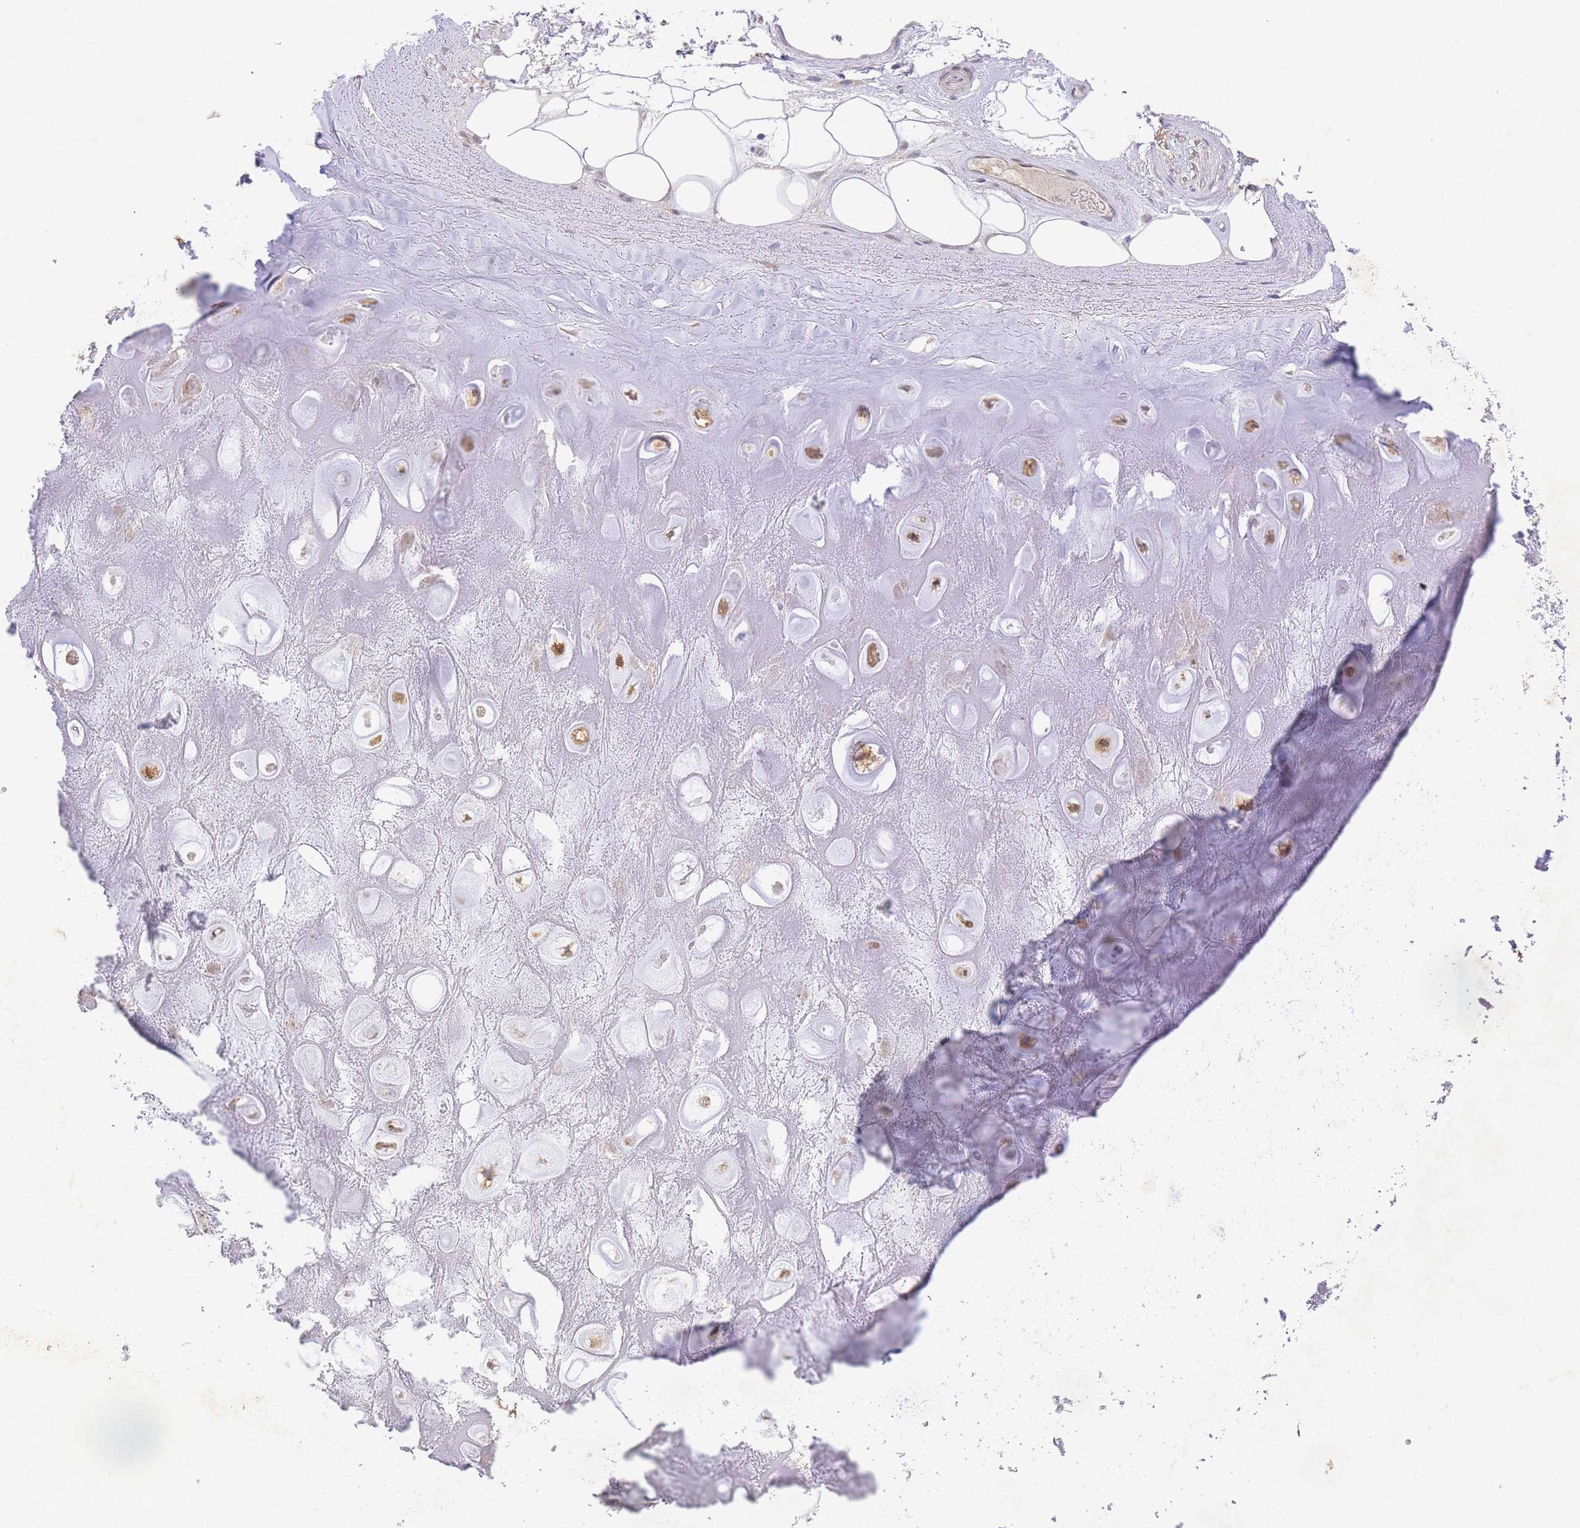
{"staining": {"intensity": "negative", "quantity": "none", "location": "none"}, "tissue": "adipose tissue", "cell_type": "Adipocytes", "image_type": "normal", "snomed": [{"axis": "morphology", "description": "Normal tissue, NOS"}, {"axis": "topography", "description": "Cartilage tissue"}], "caption": "High magnification brightfield microscopy of benign adipose tissue stained with DAB (3,3'-diaminobenzidine) (brown) and counterstained with hematoxylin (blue): adipocytes show no significant staining.", "gene": "RNF144B", "patient": {"sex": "male", "age": 81}}